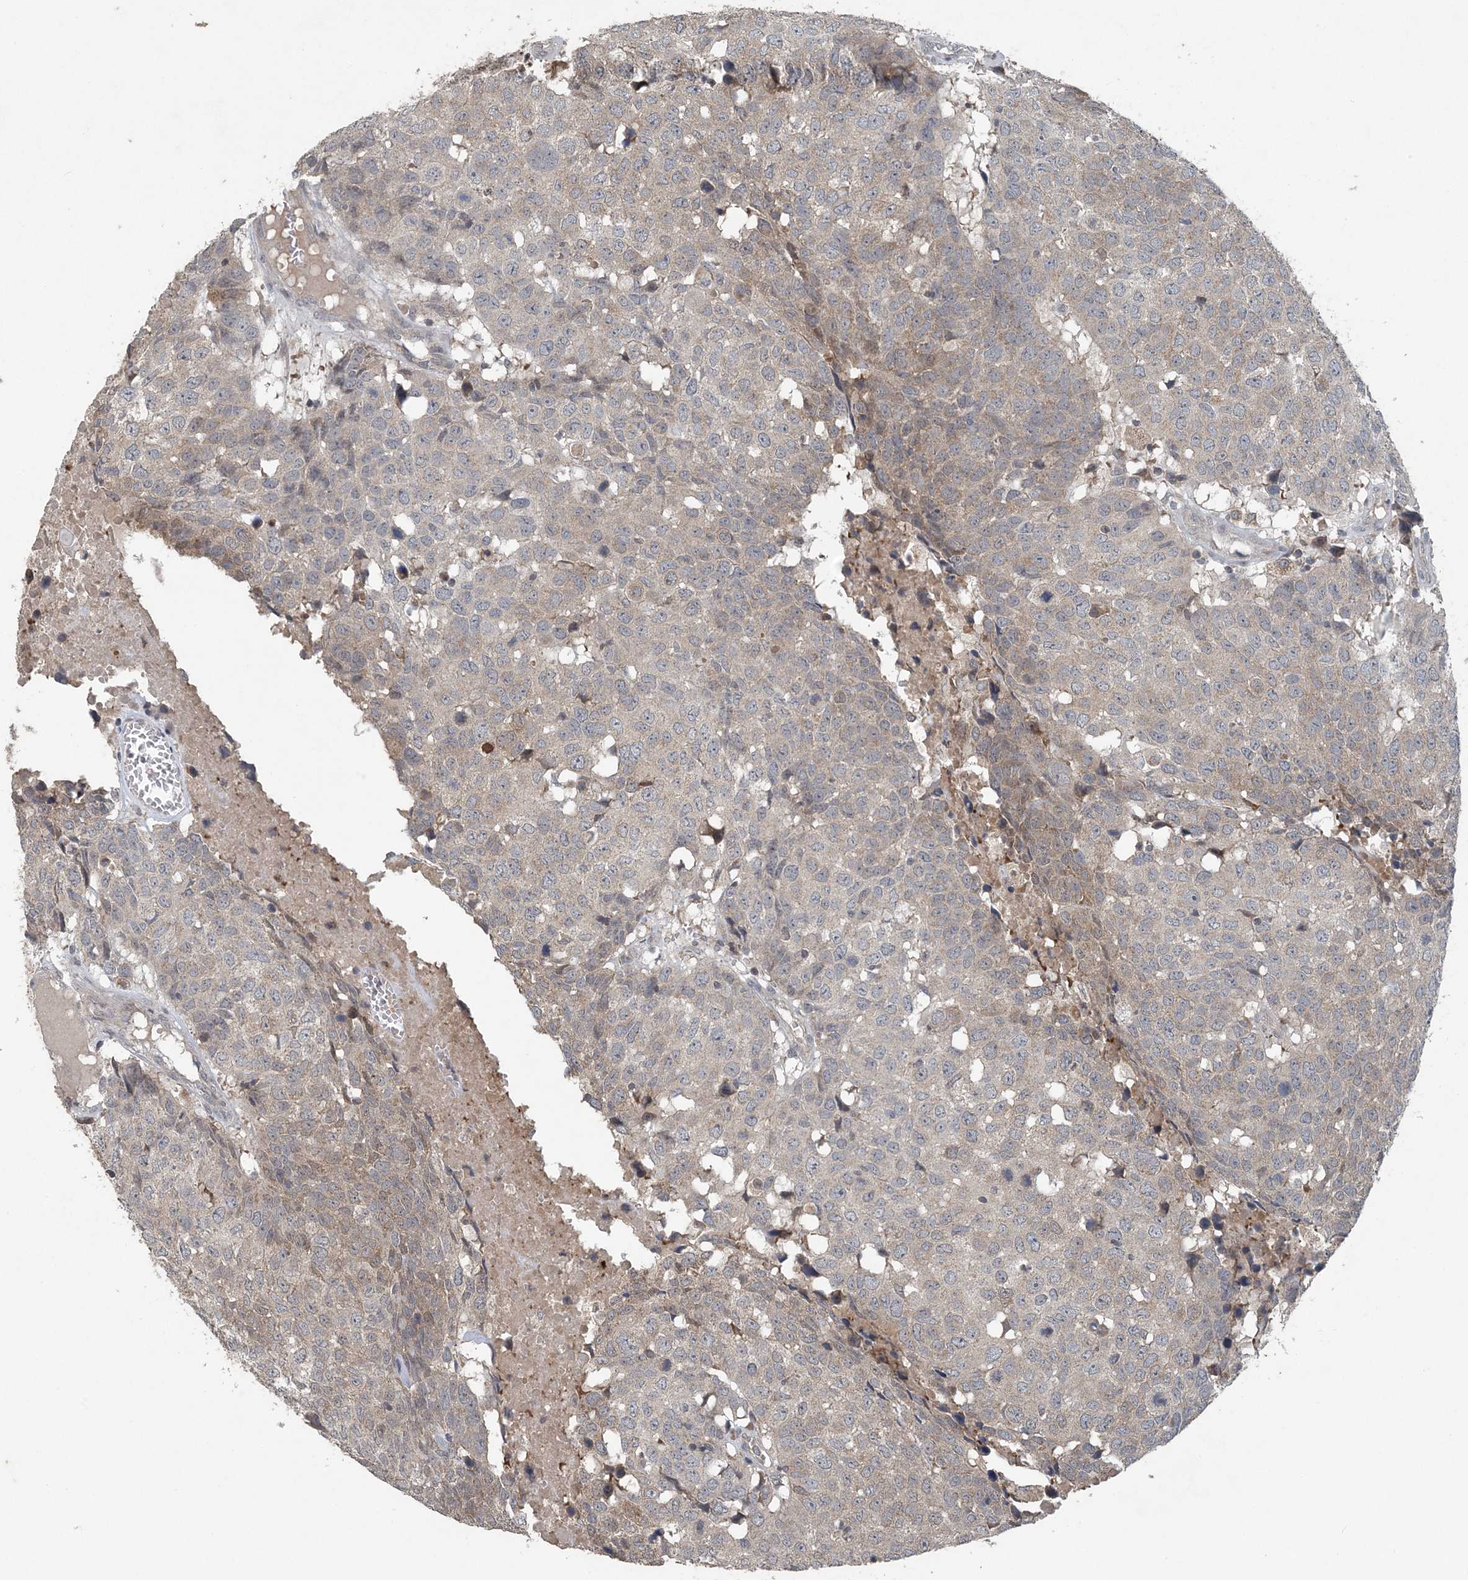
{"staining": {"intensity": "weak", "quantity": "<25%", "location": "cytoplasmic/membranous"}, "tissue": "head and neck cancer", "cell_type": "Tumor cells", "image_type": "cancer", "snomed": [{"axis": "morphology", "description": "Squamous cell carcinoma, NOS"}, {"axis": "topography", "description": "Head-Neck"}], "caption": "Tumor cells are negative for protein expression in human head and neck squamous cell carcinoma.", "gene": "MYO9B", "patient": {"sex": "male", "age": 66}}